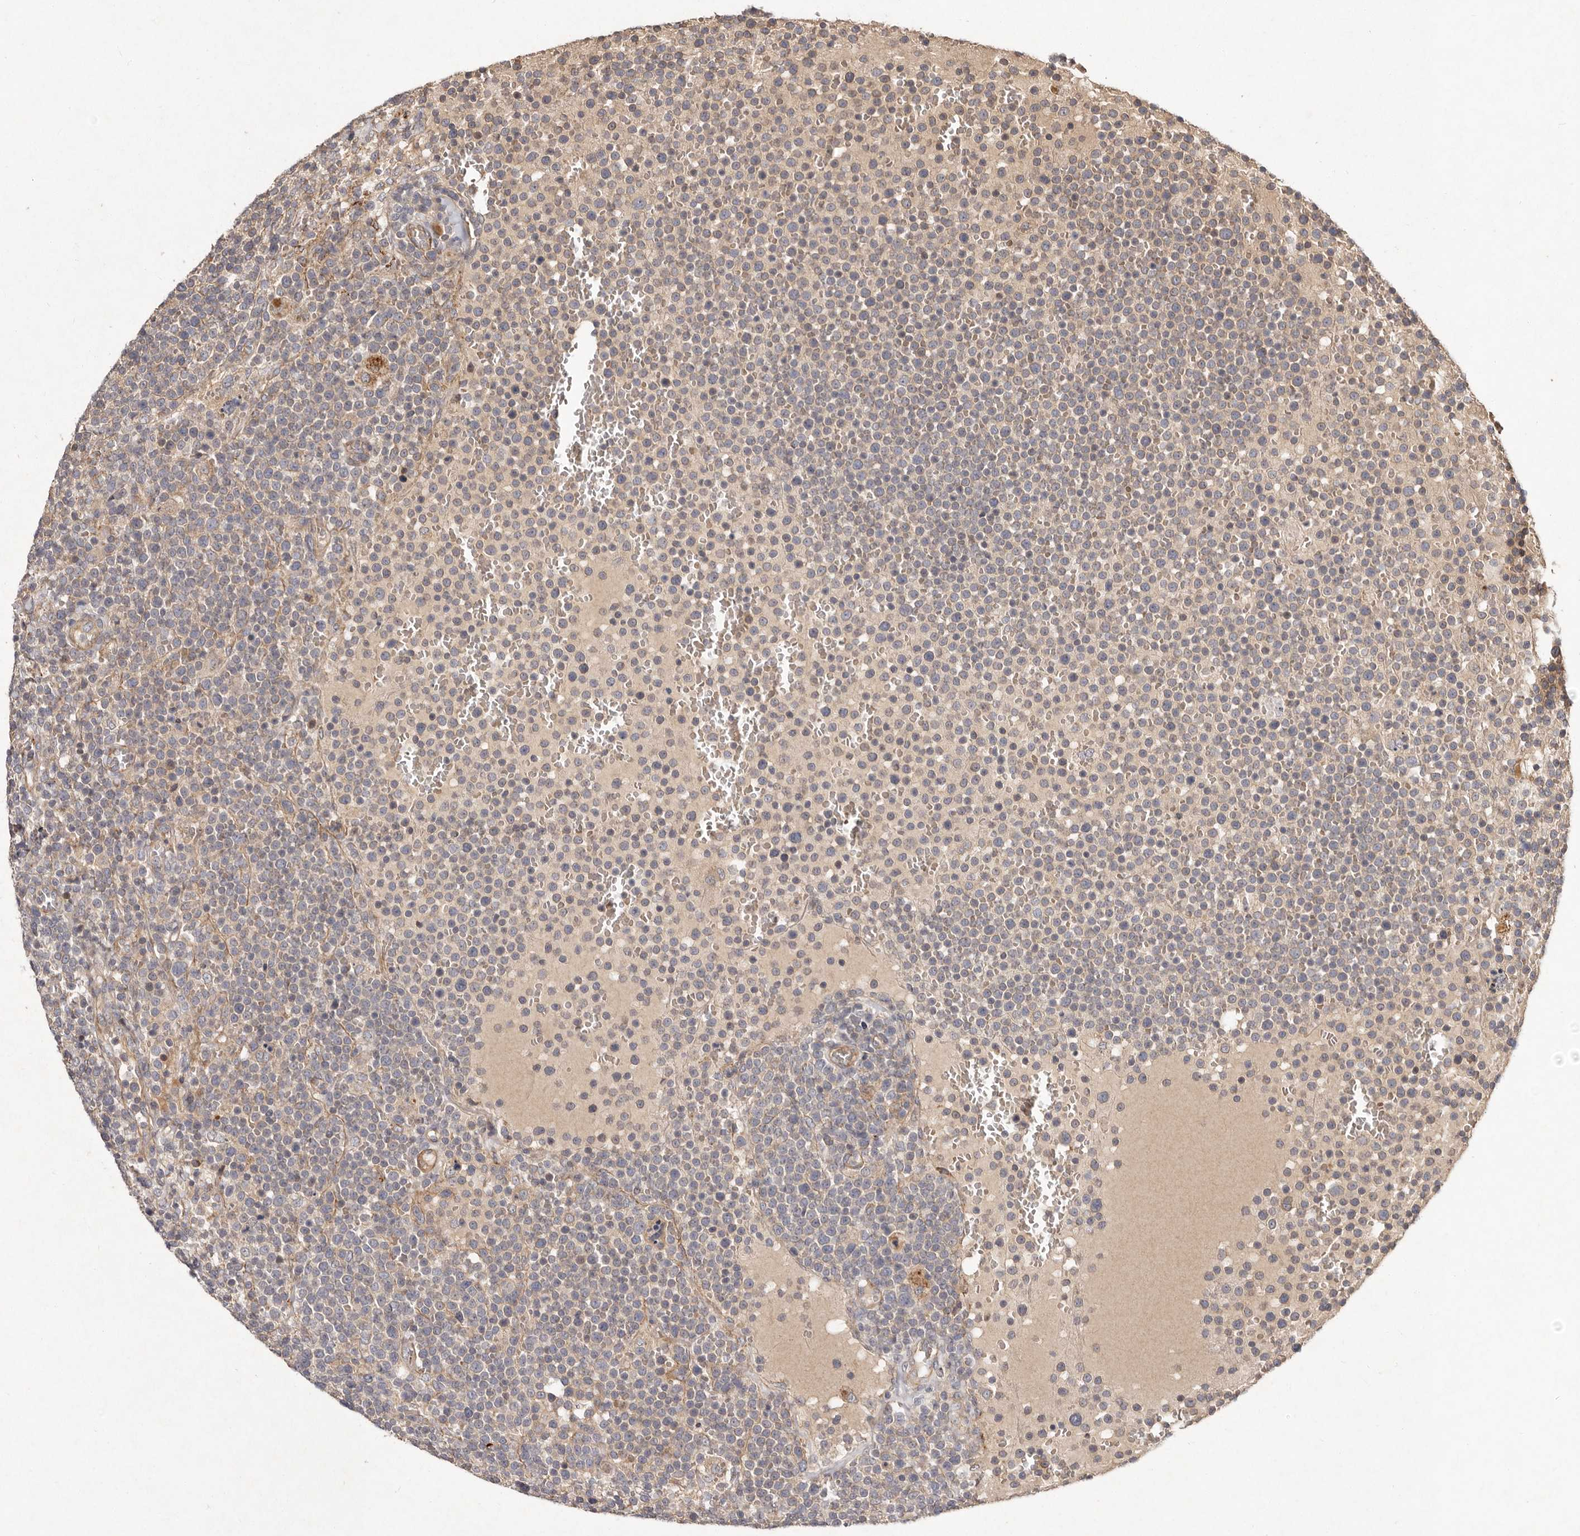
{"staining": {"intensity": "negative", "quantity": "none", "location": "none"}, "tissue": "lymphoma", "cell_type": "Tumor cells", "image_type": "cancer", "snomed": [{"axis": "morphology", "description": "Malignant lymphoma, non-Hodgkin's type, High grade"}, {"axis": "topography", "description": "Lymph node"}], "caption": "There is no significant positivity in tumor cells of malignant lymphoma, non-Hodgkin's type (high-grade).", "gene": "SEMA3A", "patient": {"sex": "male", "age": 61}}